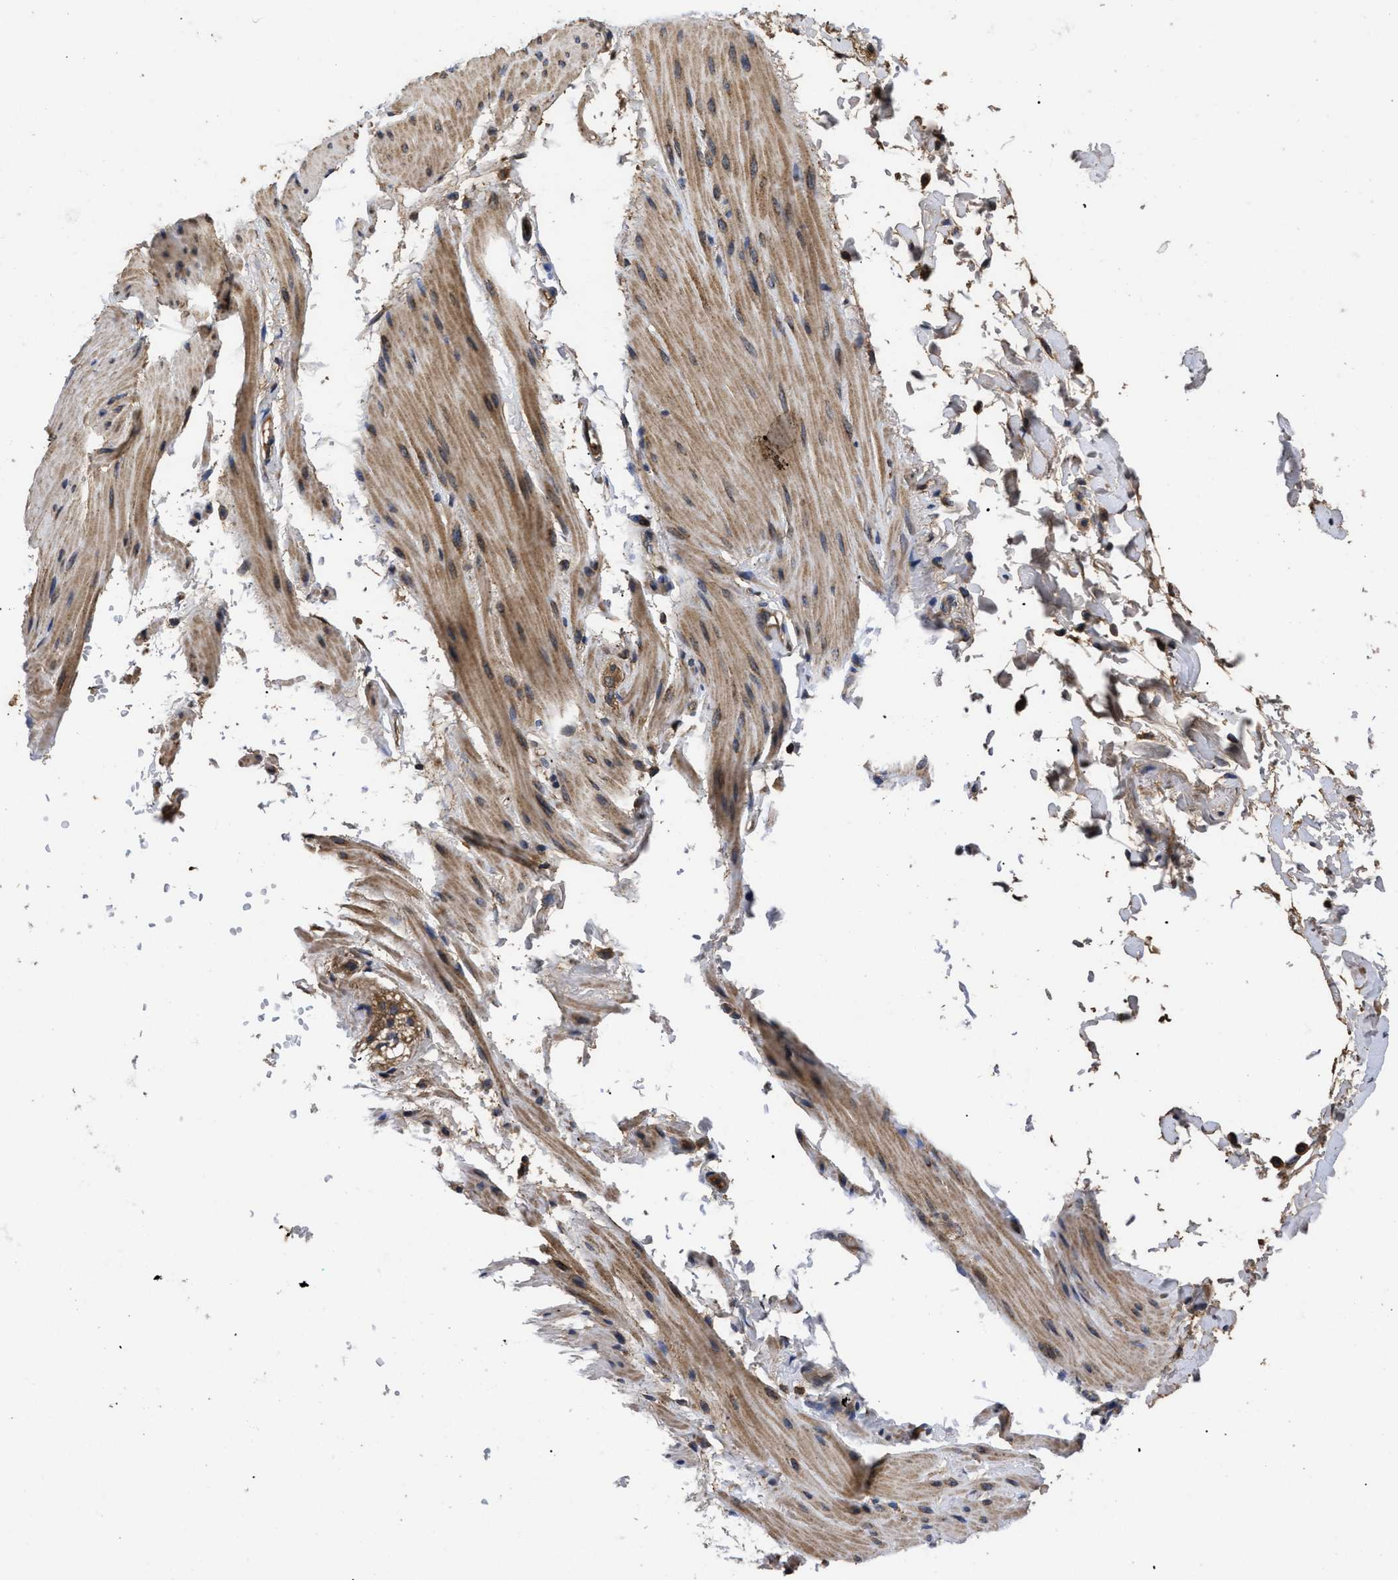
{"staining": {"intensity": "moderate", "quantity": ">75%", "location": "cytoplasmic/membranous"}, "tissue": "smooth muscle", "cell_type": "Smooth muscle cells", "image_type": "normal", "snomed": [{"axis": "morphology", "description": "Normal tissue, NOS"}, {"axis": "topography", "description": "Smooth muscle"}, {"axis": "topography", "description": "Colon"}], "caption": "Smooth muscle cells show medium levels of moderate cytoplasmic/membranous expression in approximately >75% of cells in unremarkable human smooth muscle.", "gene": "LRRC3", "patient": {"sex": "male", "age": 67}}